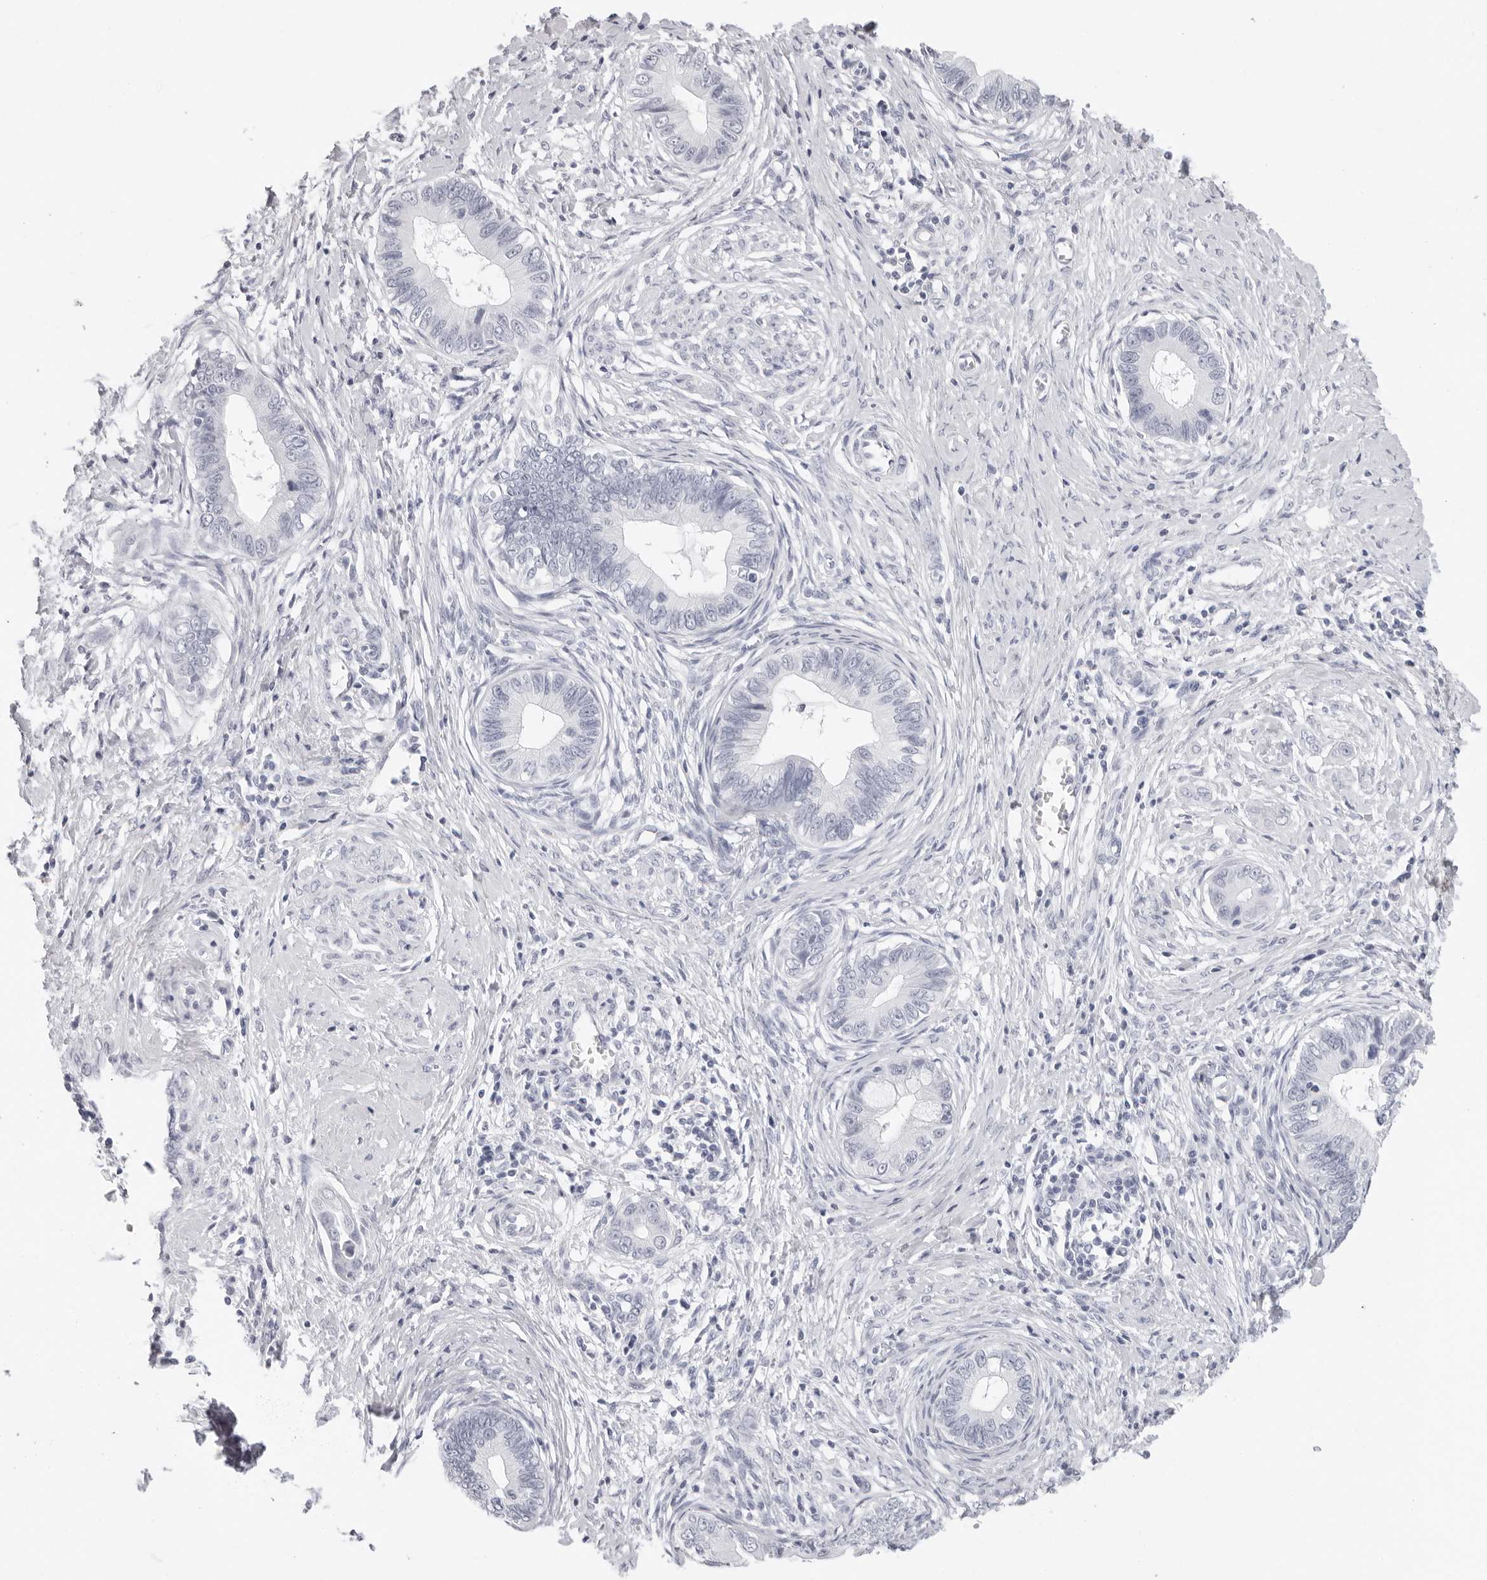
{"staining": {"intensity": "negative", "quantity": "none", "location": "none"}, "tissue": "cervical cancer", "cell_type": "Tumor cells", "image_type": "cancer", "snomed": [{"axis": "morphology", "description": "Adenocarcinoma, NOS"}, {"axis": "topography", "description": "Cervix"}], "caption": "There is no significant staining in tumor cells of cervical cancer (adenocarcinoma). (Stains: DAB (3,3'-diaminobenzidine) IHC with hematoxylin counter stain, Microscopy: brightfield microscopy at high magnification).", "gene": "AGMAT", "patient": {"sex": "female", "age": 44}}